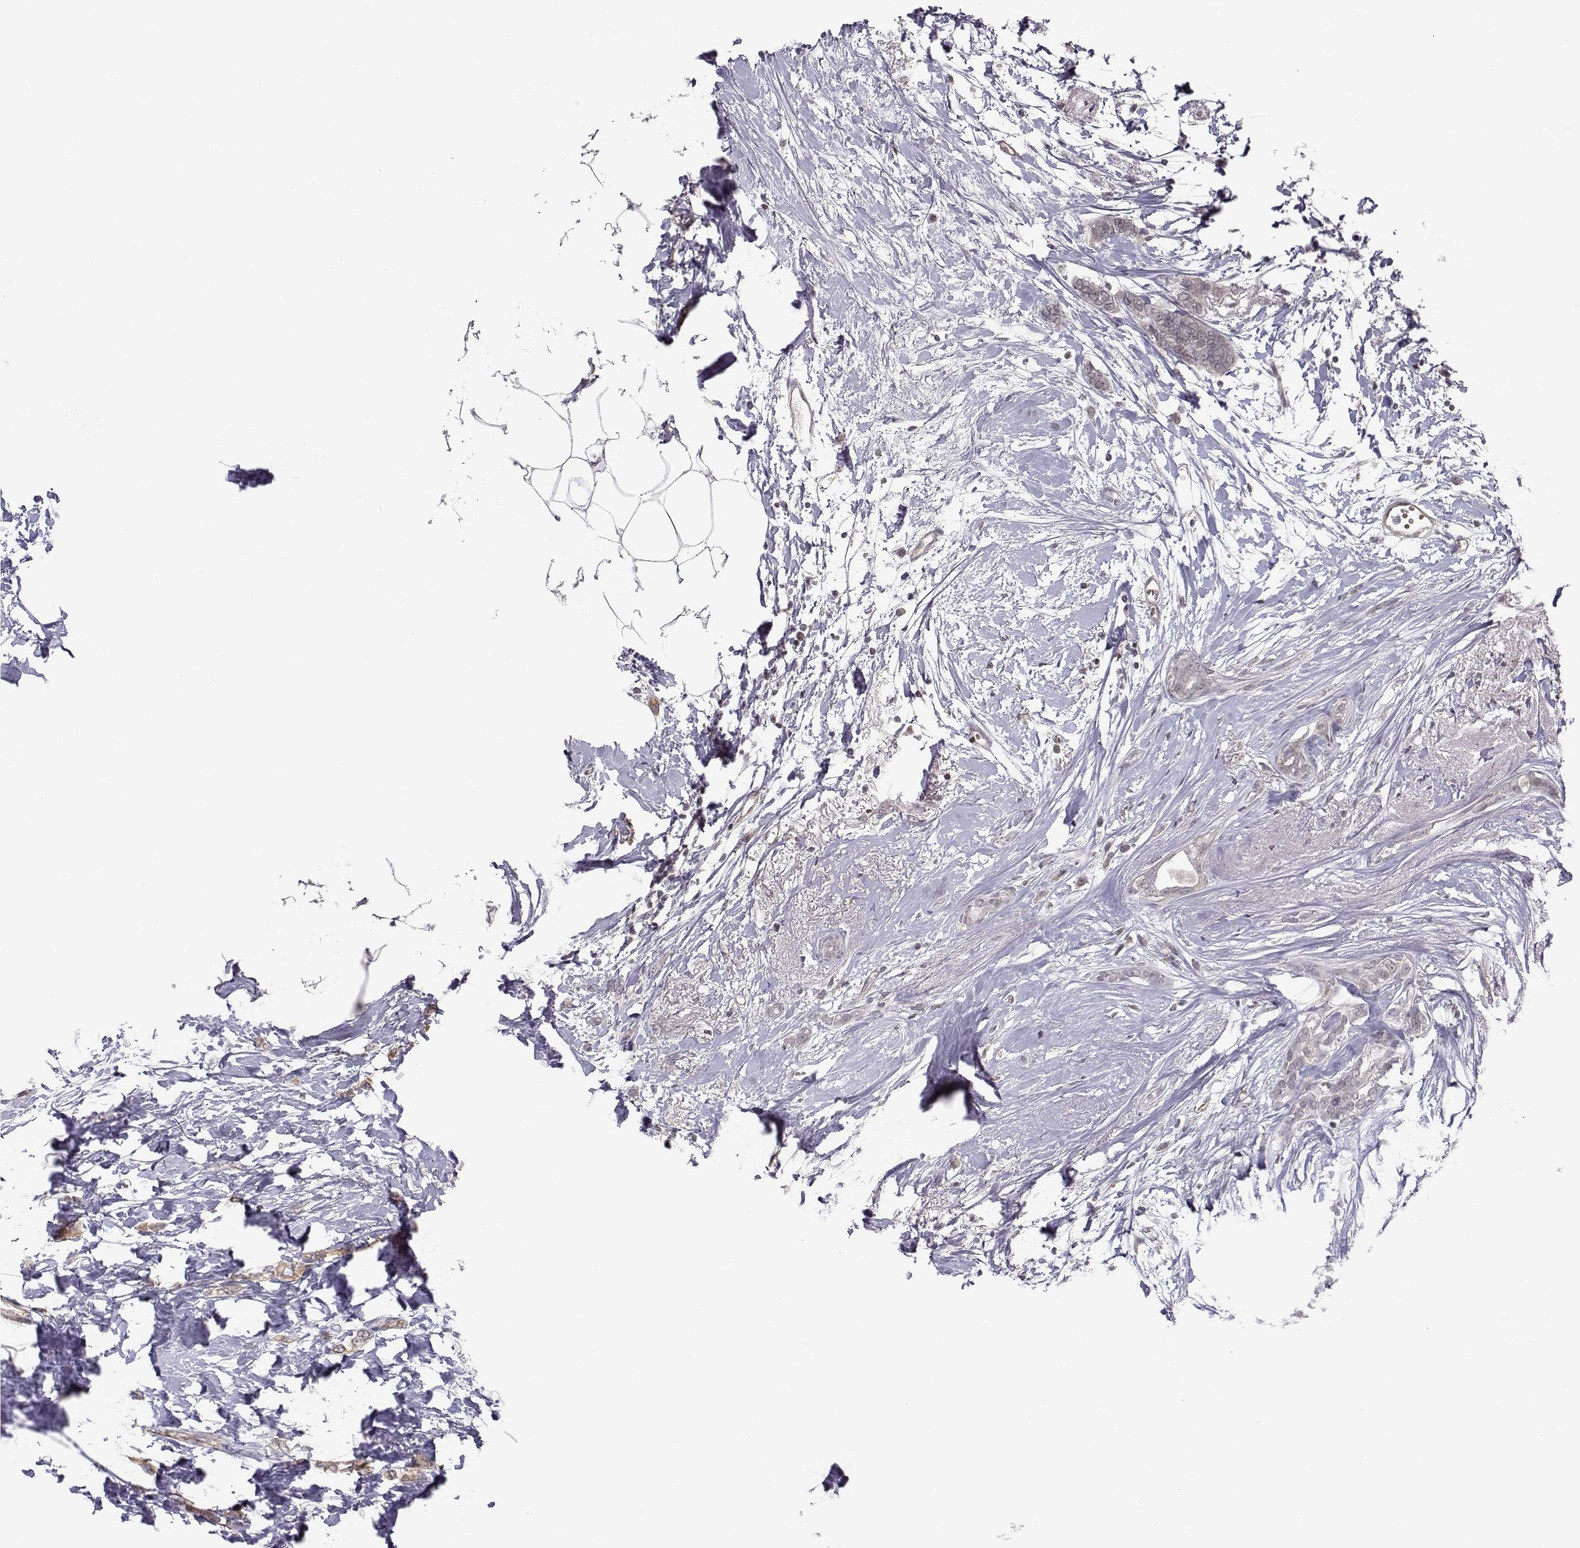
{"staining": {"intensity": "negative", "quantity": "none", "location": "none"}, "tissue": "breast cancer", "cell_type": "Tumor cells", "image_type": "cancer", "snomed": [{"axis": "morphology", "description": "Duct carcinoma"}, {"axis": "topography", "description": "Breast"}], "caption": "There is no significant expression in tumor cells of breast cancer (infiltrating ductal carcinoma).", "gene": "KIF13B", "patient": {"sex": "female", "age": 40}}